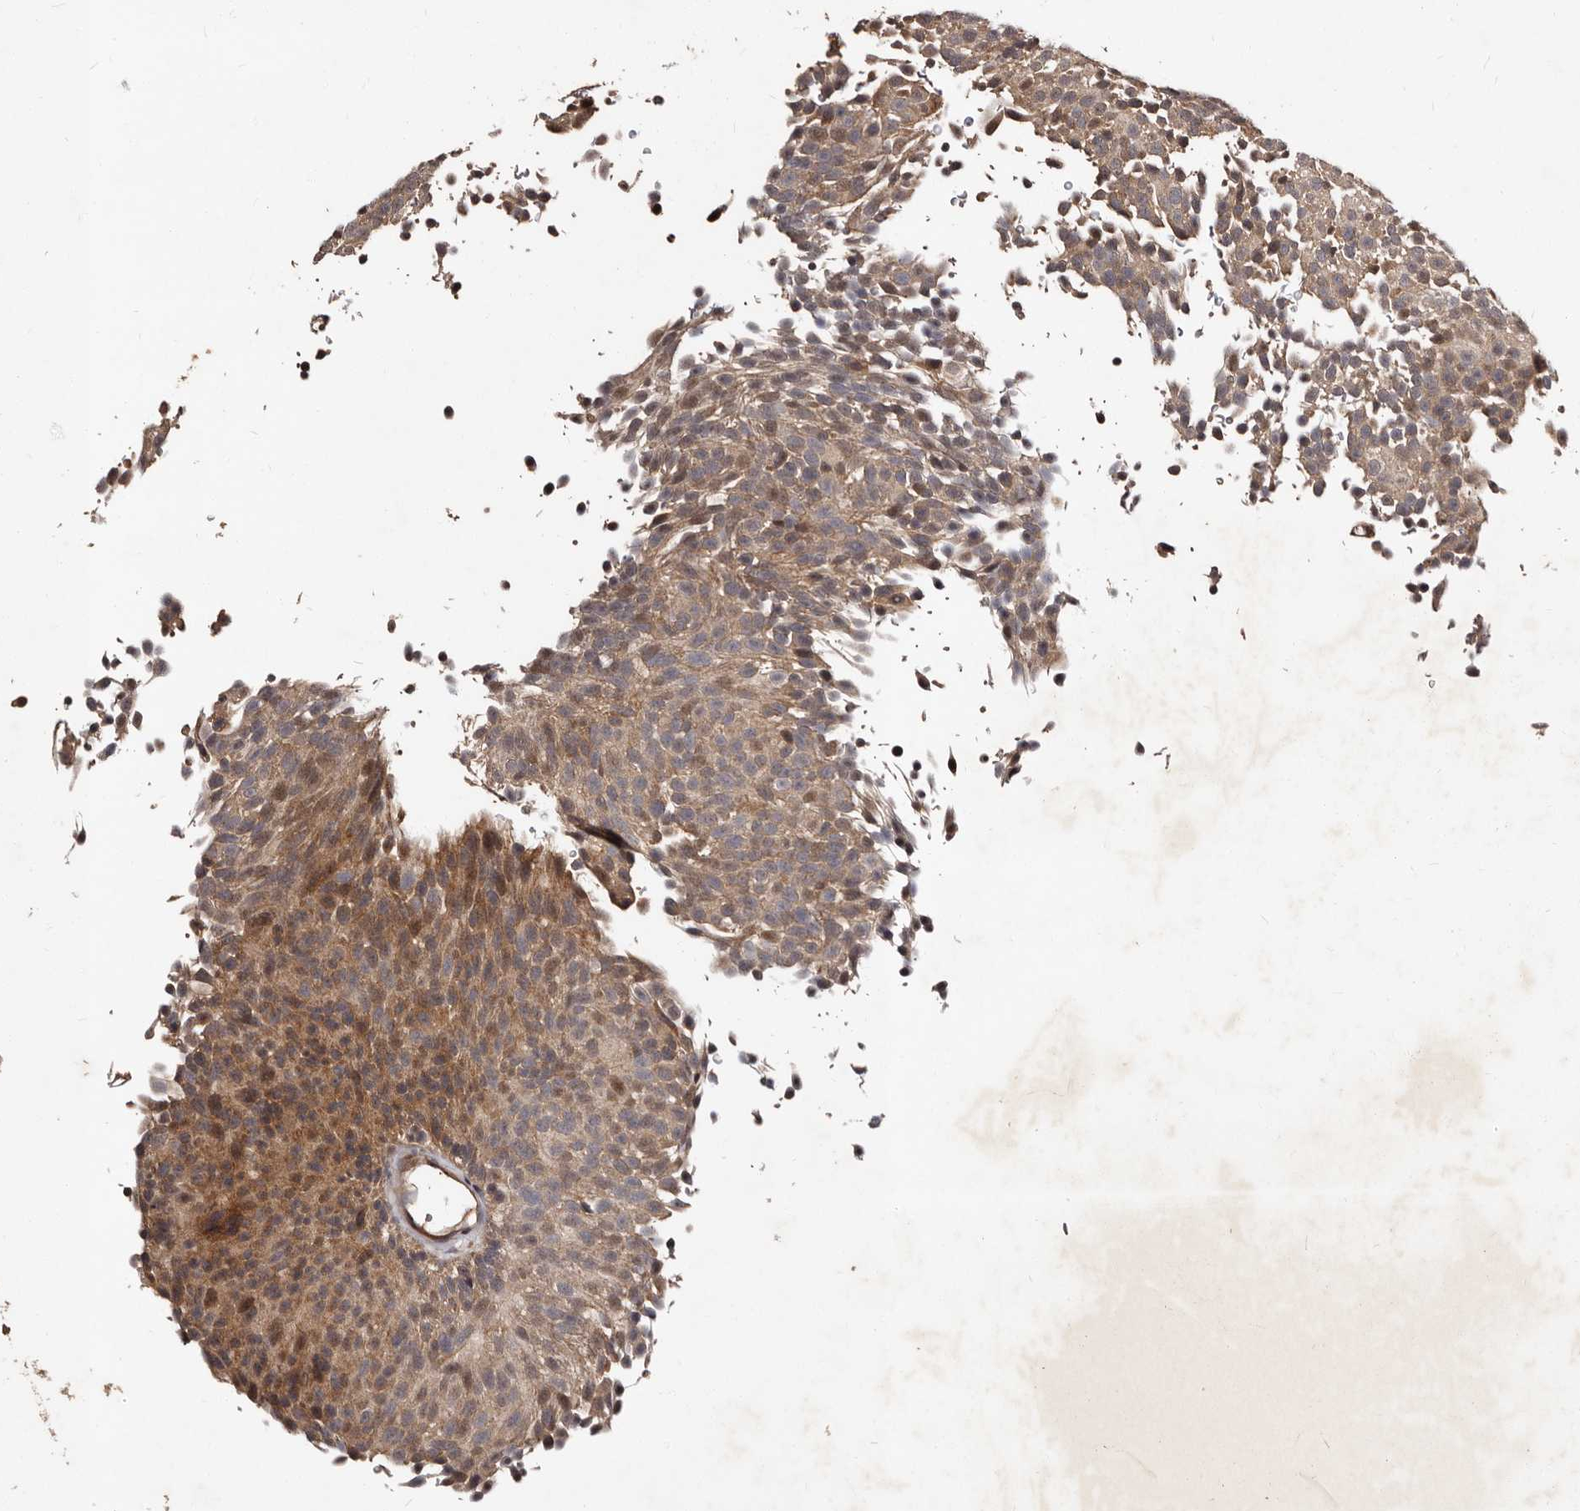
{"staining": {"intensity": "moderate", "quantity": ">75%", "location": "cytoplasmic/membranous"}, "tissue": "urothelial cancer", "cell_type": "Tumor cells", "image_type": "cancer", "snomed": [{"axis": "morphology", "description": "Urothelial carcinoma, Low grade"}, {"axis": "topography", "description": "Urinary bladder"}], "caption": "Immunohistochemical staining of human urothelial carcinoma (low-grade) displays medium levels of moderate cytoplasmic/membranous protein staining in about >75% of tumor cells.", "gene": "MKRN3", "patient": {"sex": "male", "age": 78}}